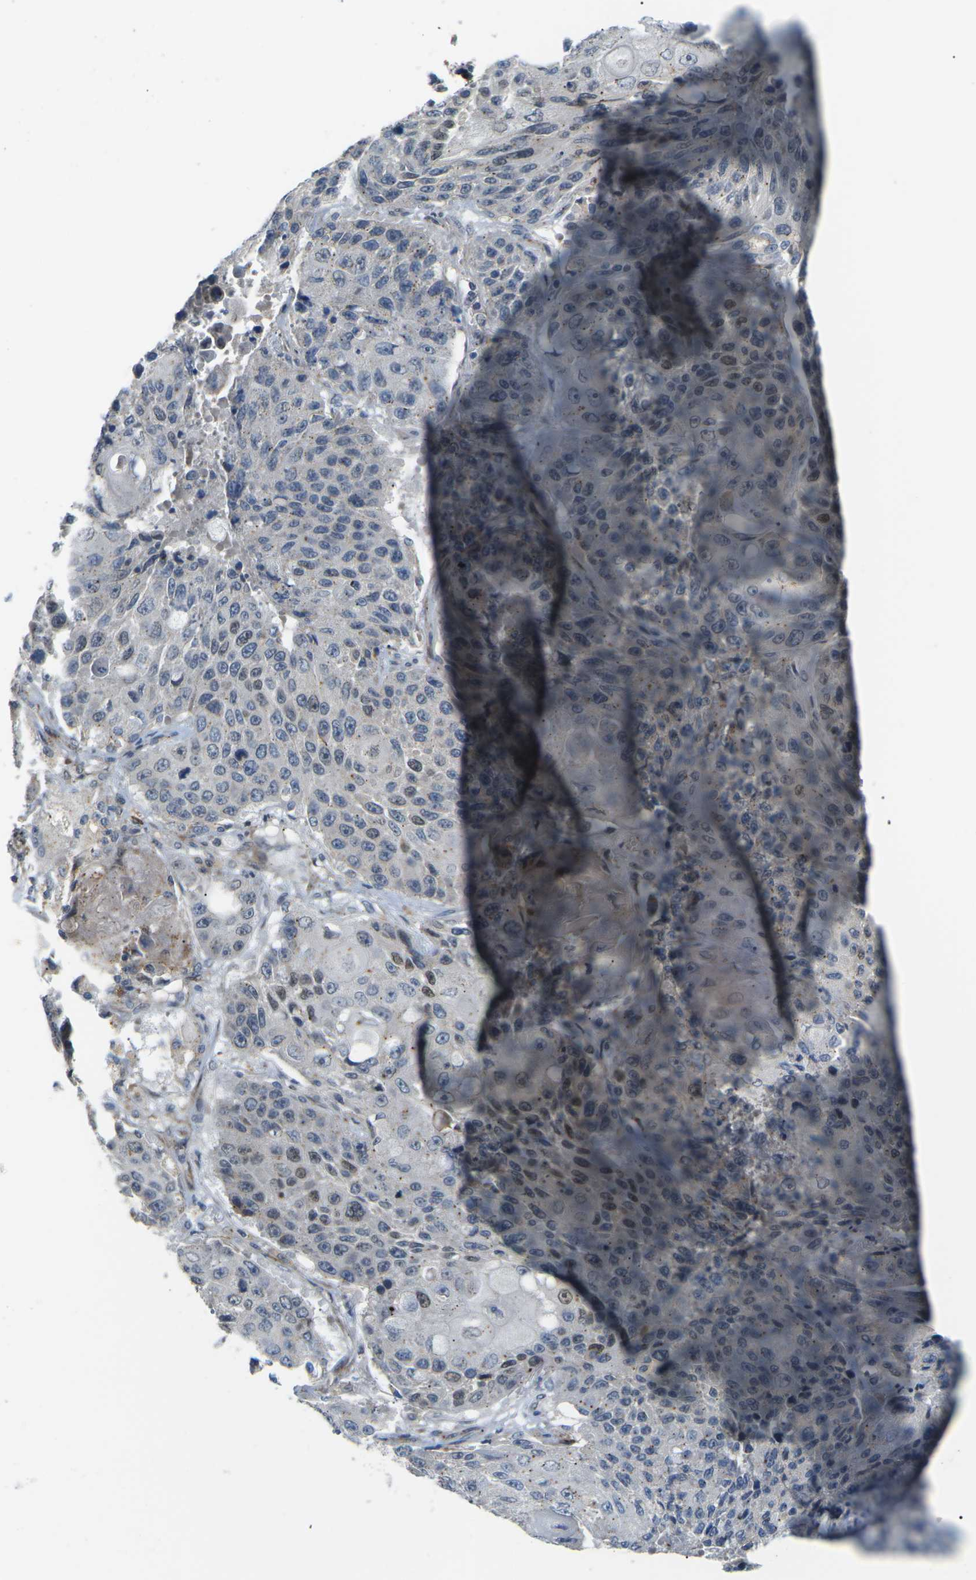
{"staining": {"intensity": "weak", "quantity": "<25%", "location": "nuclear"}, "tissue": "lung cancer", "cell_type": "Tumor cells", "image_type": "cancer", "snomed": [{"axis": "morphology", "description": "Squamous cell carcinoma, NOS"}, {"axis": "topography", "description": "Lung"}], "caption": "An IHC micrograph of lung cancer (squamous cell carcinoma) is shown. There is no staining in tumor cells of lung cancer (squamous cell carcinoma).", "gene": "ERBB4", "patient": {"sex": "male", "age": 61}}